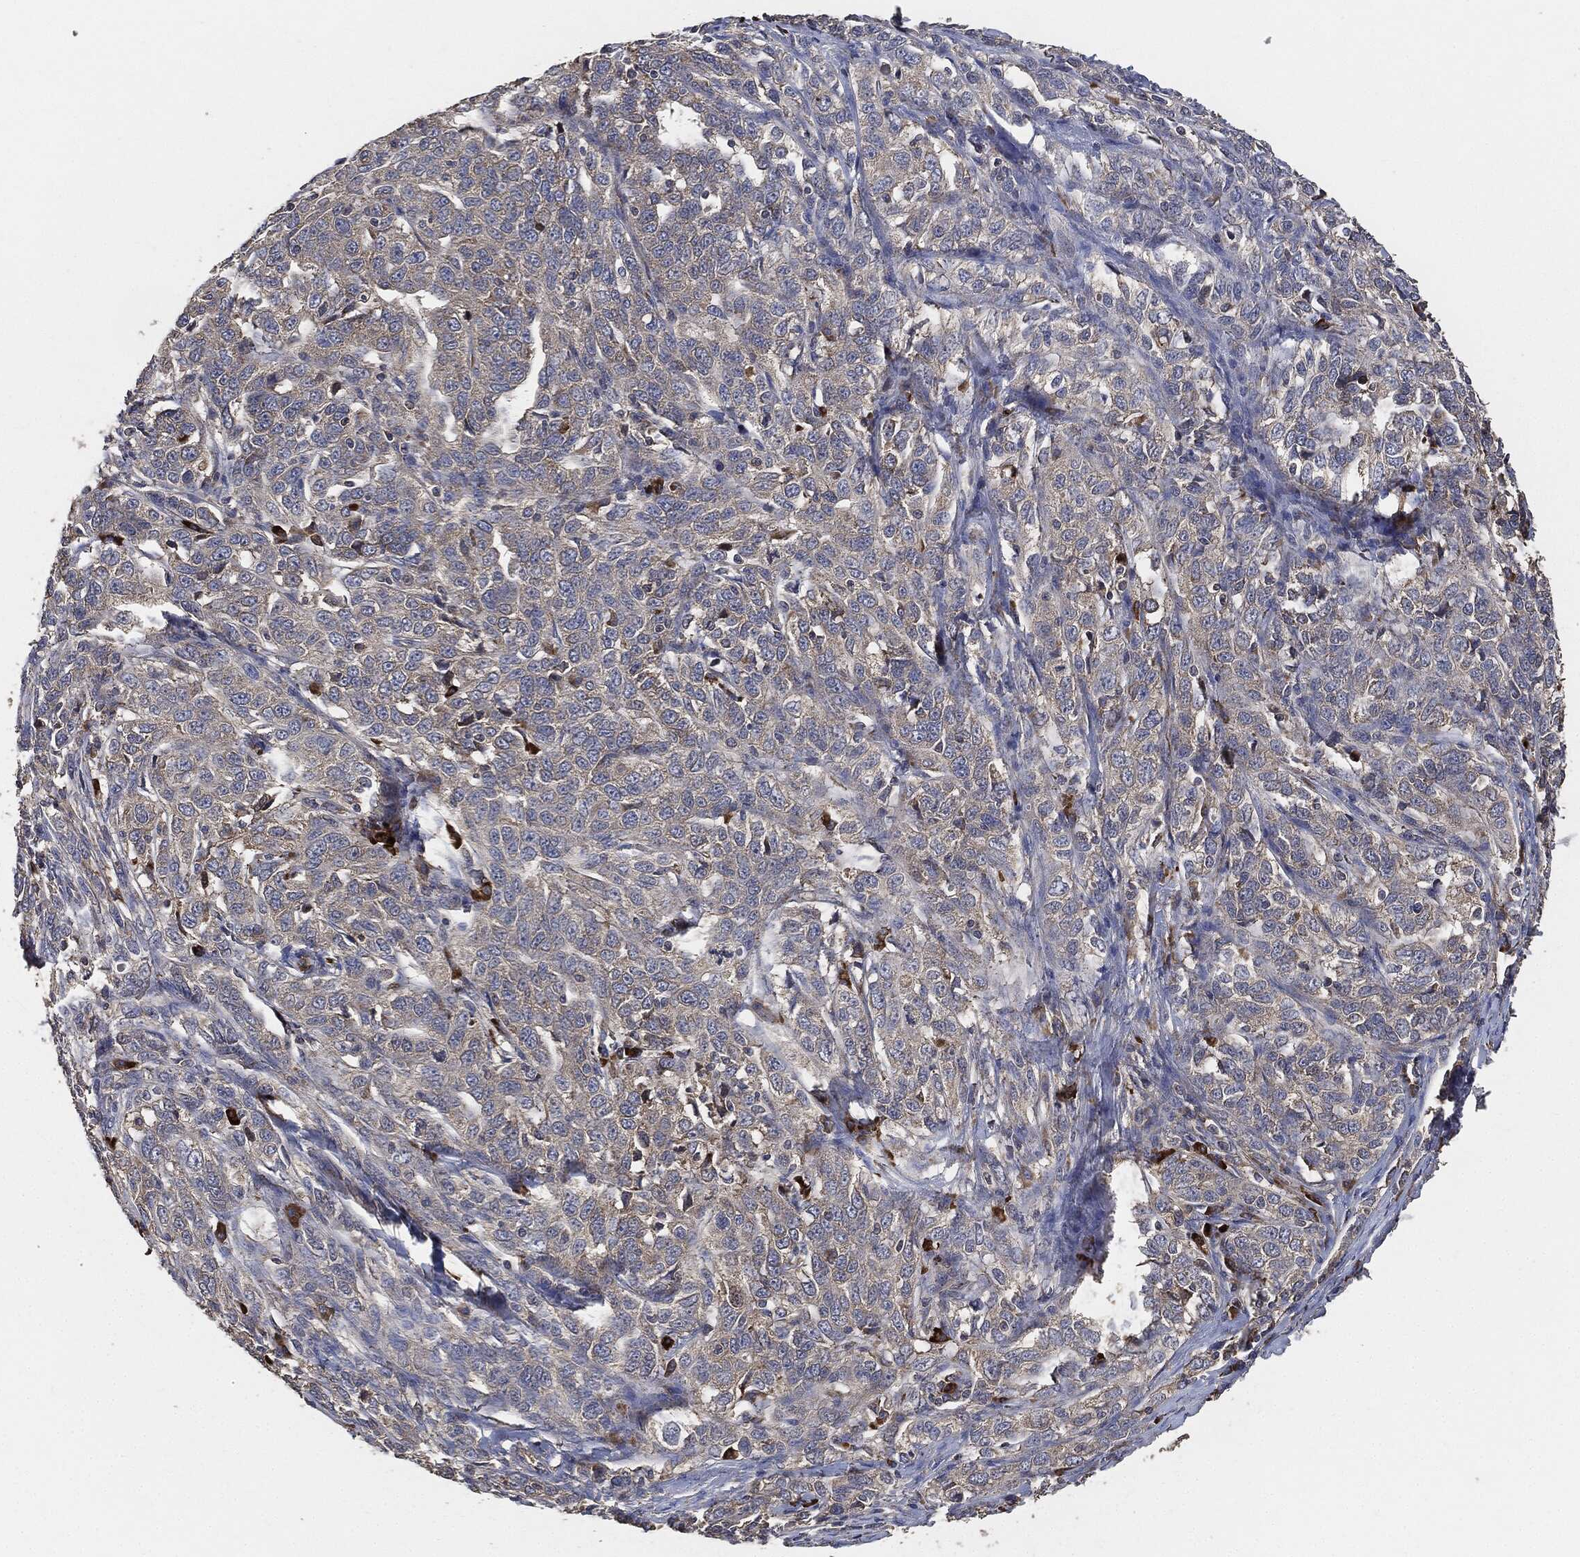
{"staining": {"intensity": "weak", "quantity": "<25%", "location": "cytoplasmic/membranous"}, "tissue": "ovarian cancer", "cell_type": "Tumor cells", "image_type": "cancer", "snomed": [{"axis": "morphology", "description": "Cystadenocarcinoma, serous, NOS"}, {"axis": "topography", "description": "Ovary"}], "caption": "The photomicrograph shows no significant positivity in tumor cells of ovarian cancer (serous cystadenocarcinoma).", "gene": "STK3", "patient": {"sex": "female", "age": 71}}